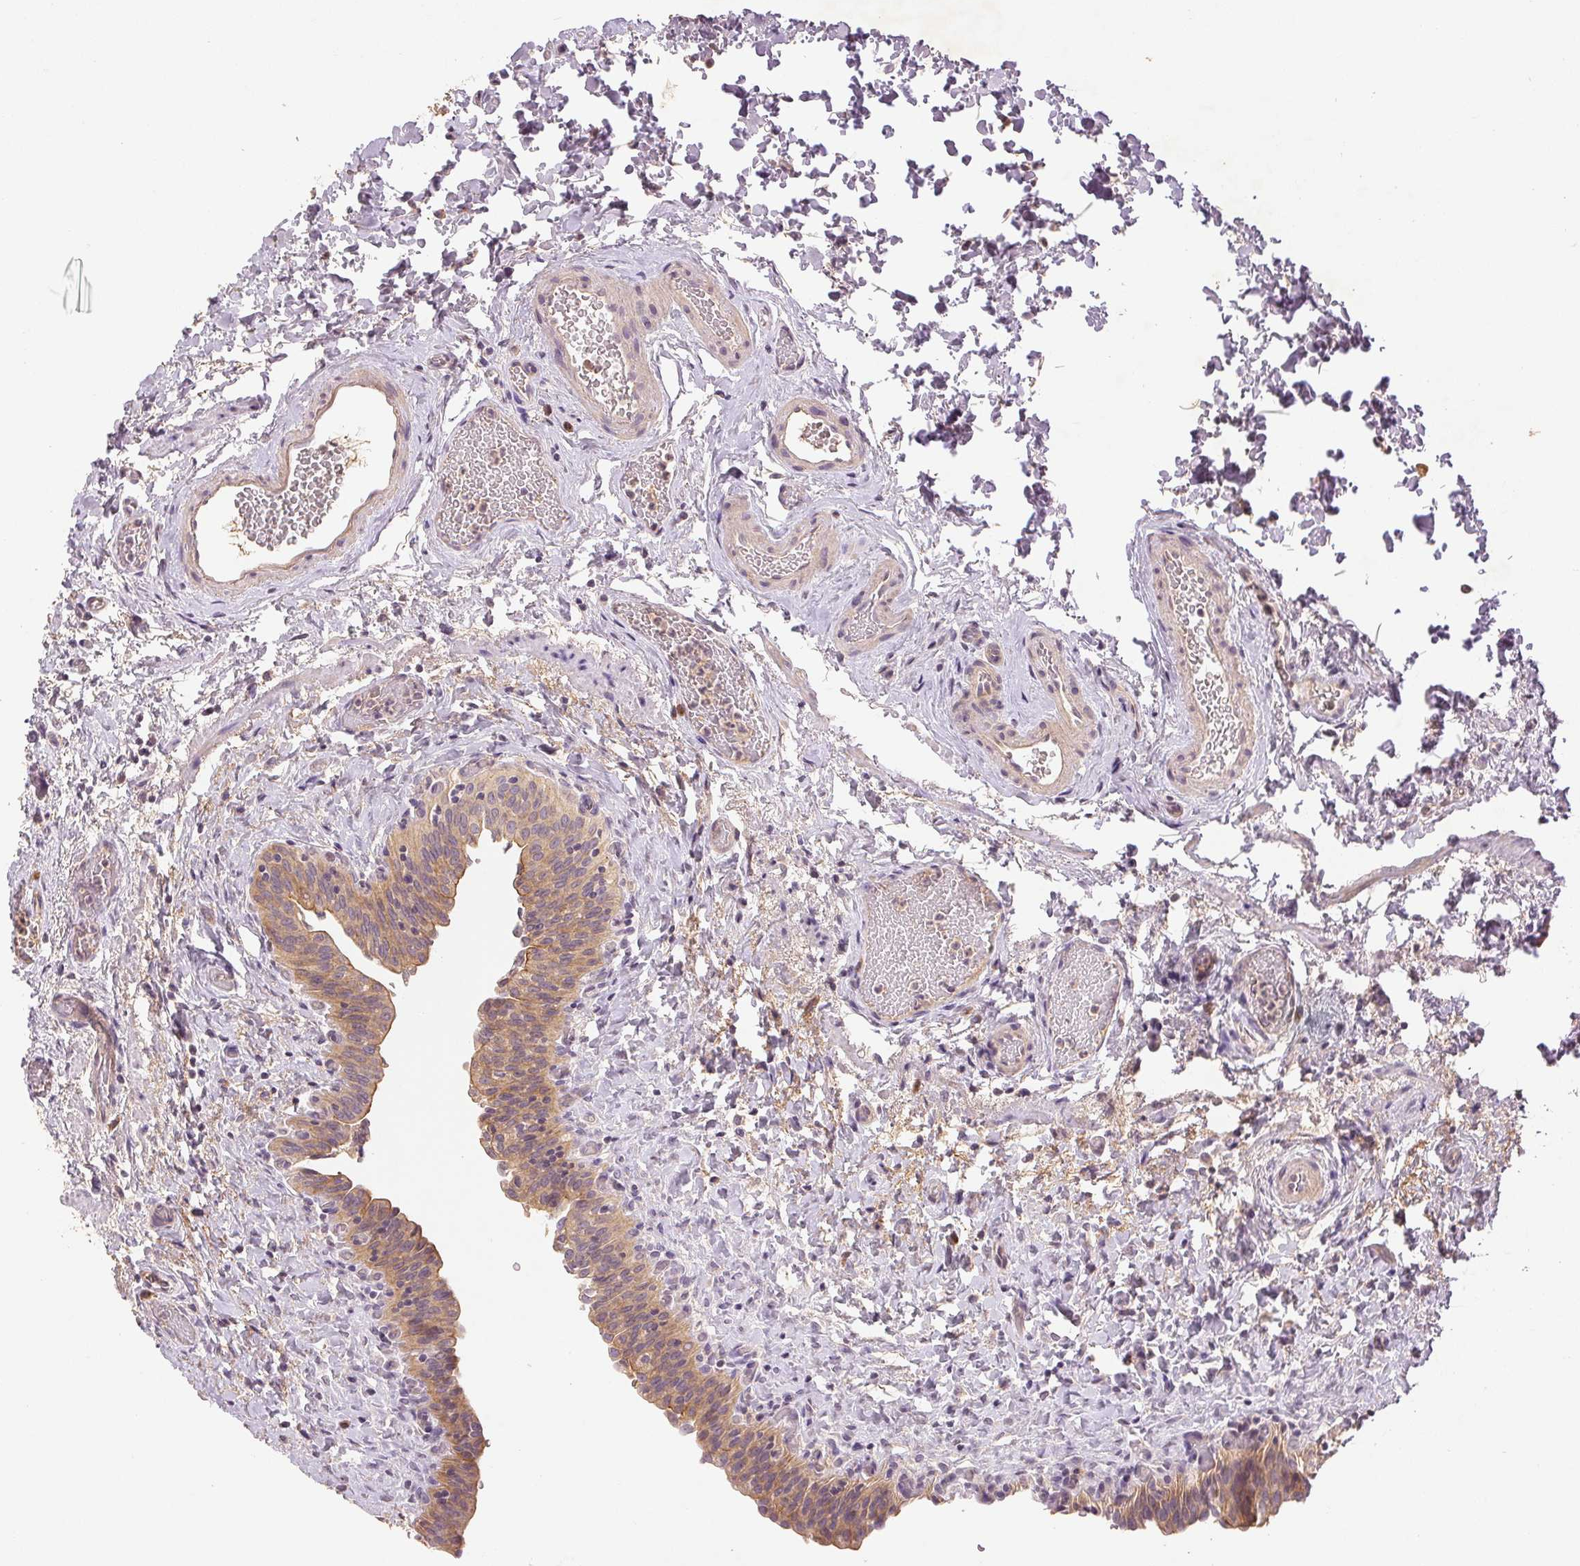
{"staining": {"intensity": "weak", "quantity": ">75%", "location": "cytoplasmic/membranous"}, "tissue": "urinary bladder", "cell_type": "Urothelial cells", "image_type": "normal", "snomed": [{"axis": "morphology", "description": "Normal tissue, NOS"}, {"axis": "topography", "description": "Urinary bladder"}], "caption": "This histopathology image shows benign urinary bladder stained with immunohistochemistry to label a protein in brown. The cytoplasmic/membranous of urothelial cells show weak positivity for the protein. Nuclei are counter-stained blue.", "gene": "YIF1B", "patient": {"sex": "male", "age": 56}}